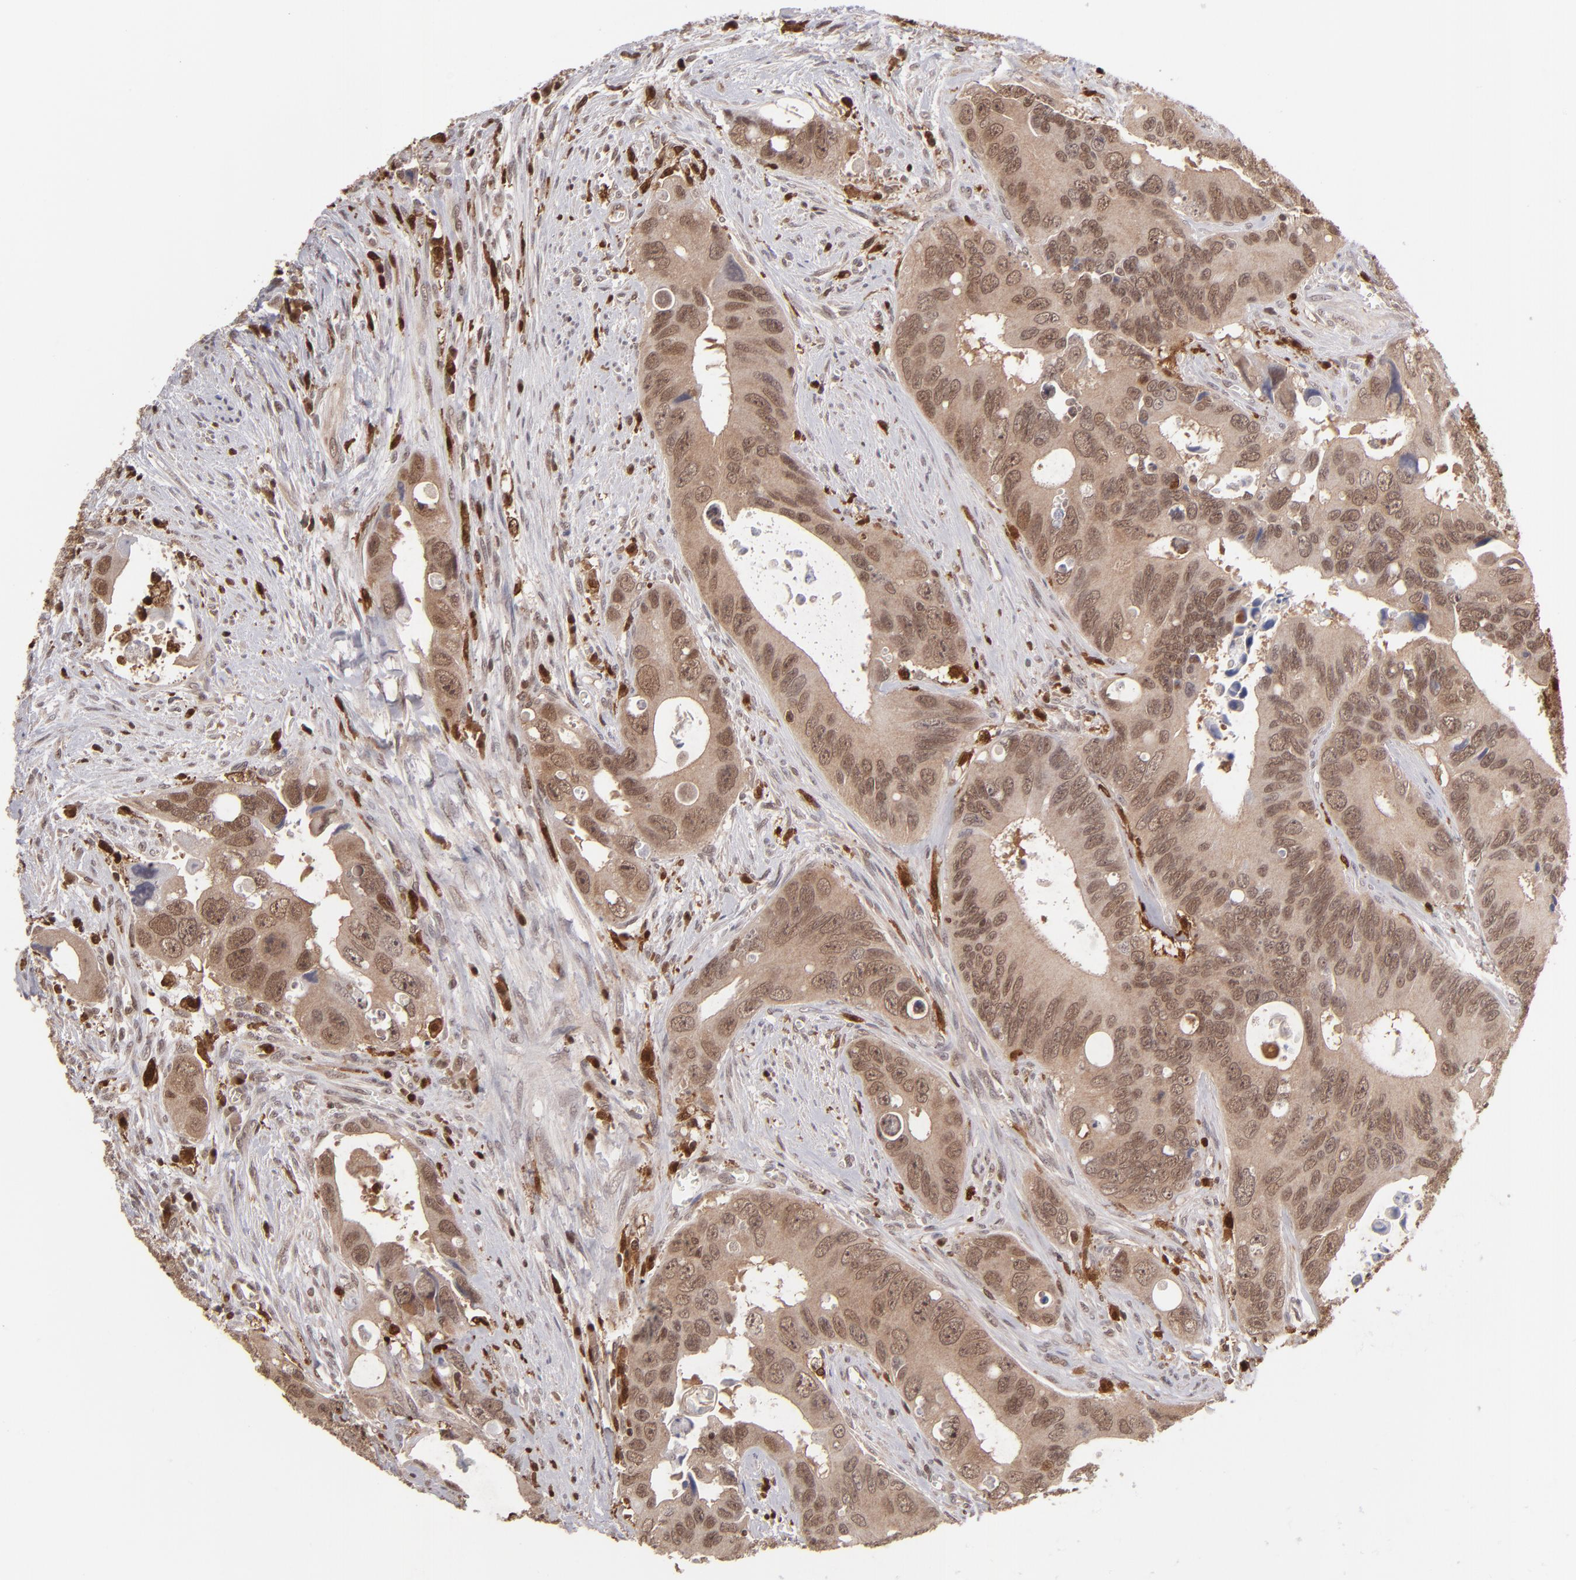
{"staining": {"intensity": "moderate", "quantity": ">75%", "location": "cytoplasmic/membranous,nuclear"}, "tissue": "colorectal cancer", "cell_type": "Tumor cells", "image_type": "cancer", "snomed": [{"axis": "morphology", "description": "Adenocarcinoma, NOS"}, {"axis": "topography", "description": "Rectum"}], "caption": "High-magnification brightfield microscopy of colorectal adenocarcinoma stained with DAB (3,3'-diaminobenzidine) (brown) and counterstained with hematoxylin (blue). tumor cells exhibit moderate cytoplasmic/membranous and nuclear positivity is identified in about>75% of cells.", "gene": "GRB2", "patient": {"sex": "male", "age": 70}}